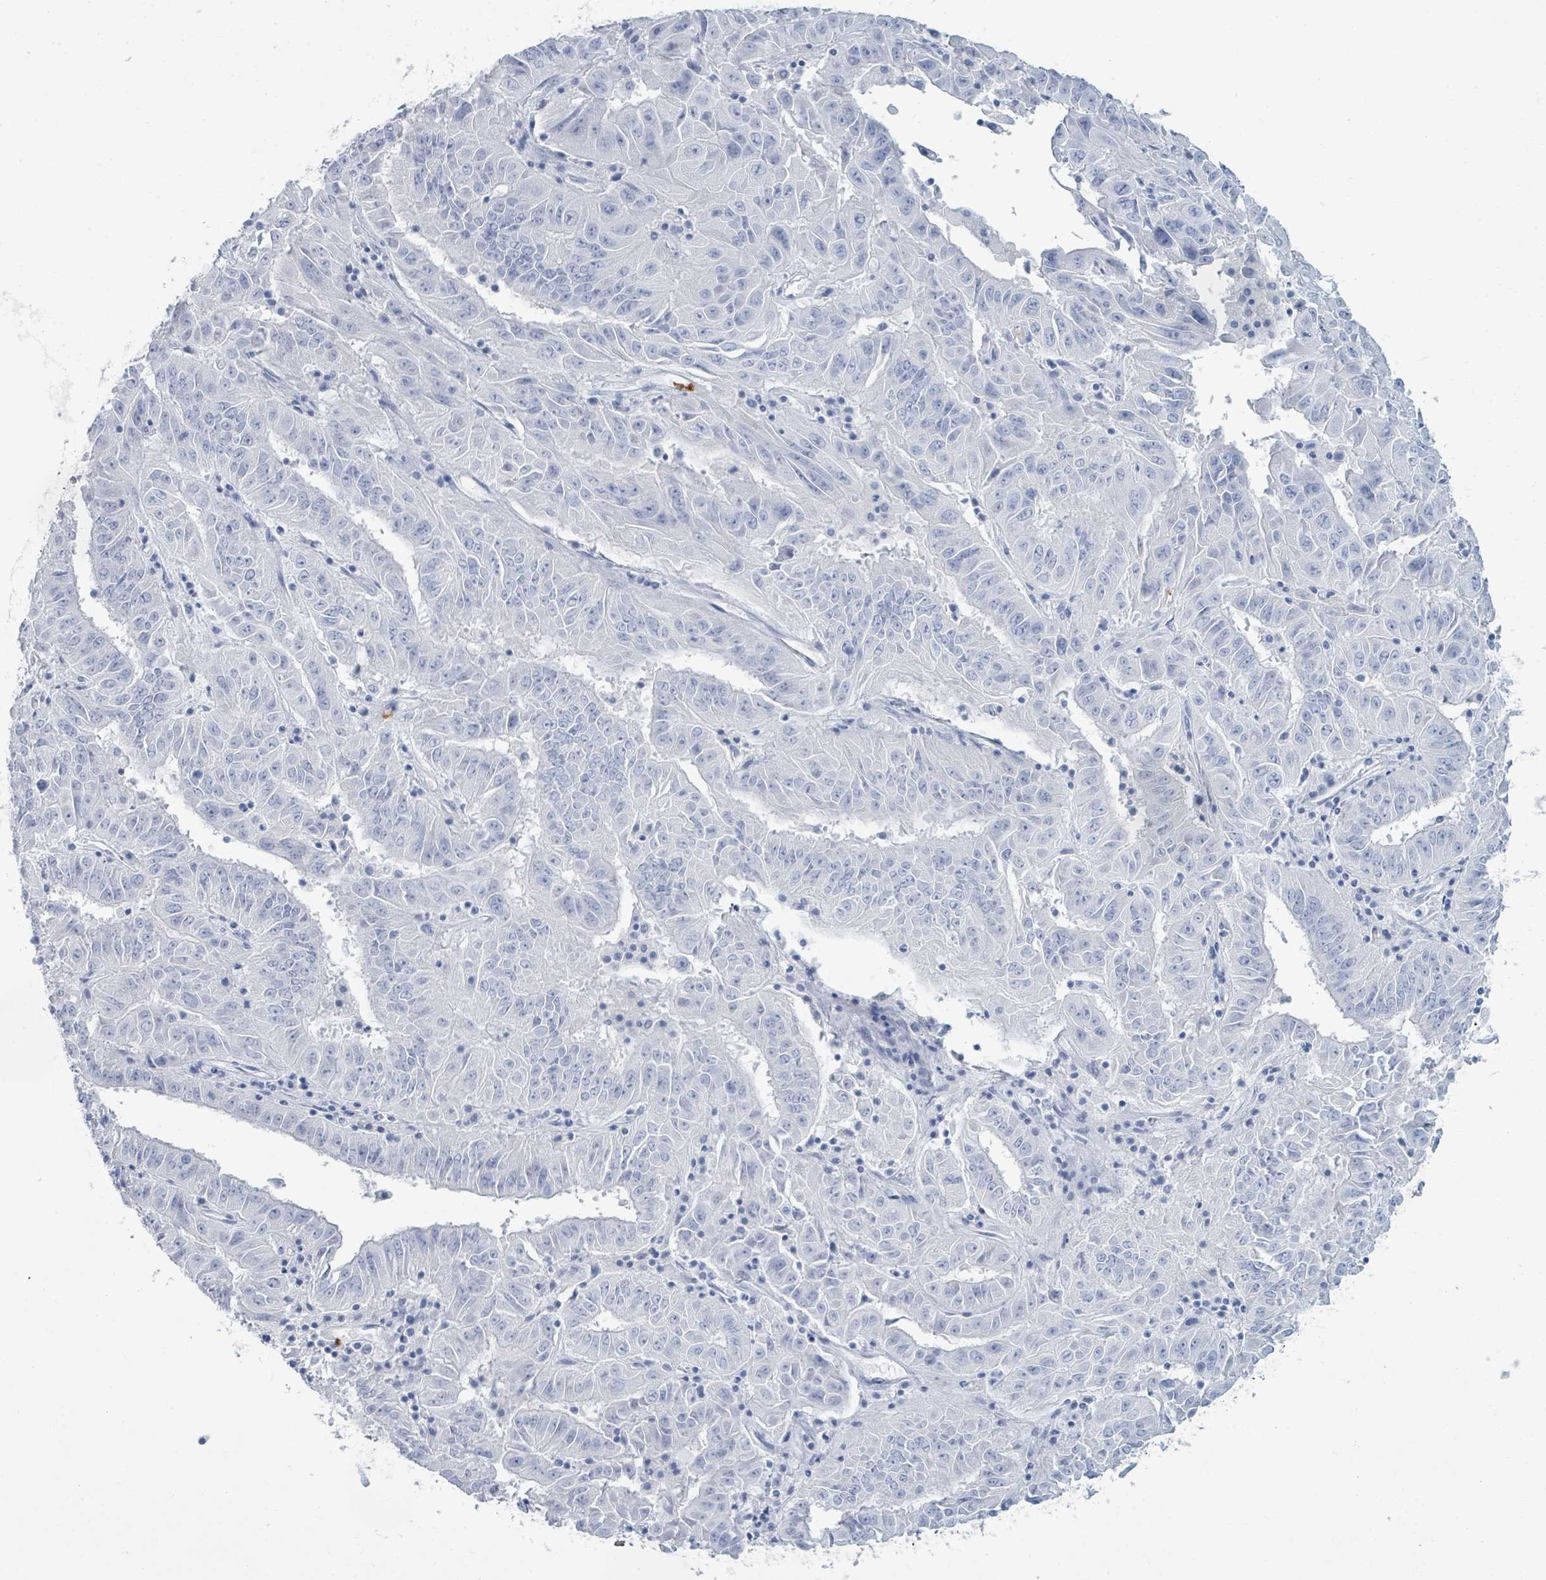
{"staining": {"intensity": "negative", "quantity": "none", "location": "none"}, "tissue": "pancreatic cancer", "cell_type": "Tumor cells", "image_type": "cancer", "snomed": [{"axis": "morphology", "description": "Adenocarcinoma, NOS"}, {"axis": "topography", "description": "Pancreas"}], "caption": "Immunohistochemistry (IHC) image of neoplastic tissue: human adenocarcinoma (pancreatic) stained with DAB (3,3'-diaminobenzidine) exhibits no significant protein expression in tumor cells. (Stains: DAB immunohistochemistry with hematoxylin counter stain, Microscopy: brightfield microscopy at high magnification).", "gene": "DEFA4", "patient": {"sex": "male", "age": 63}}